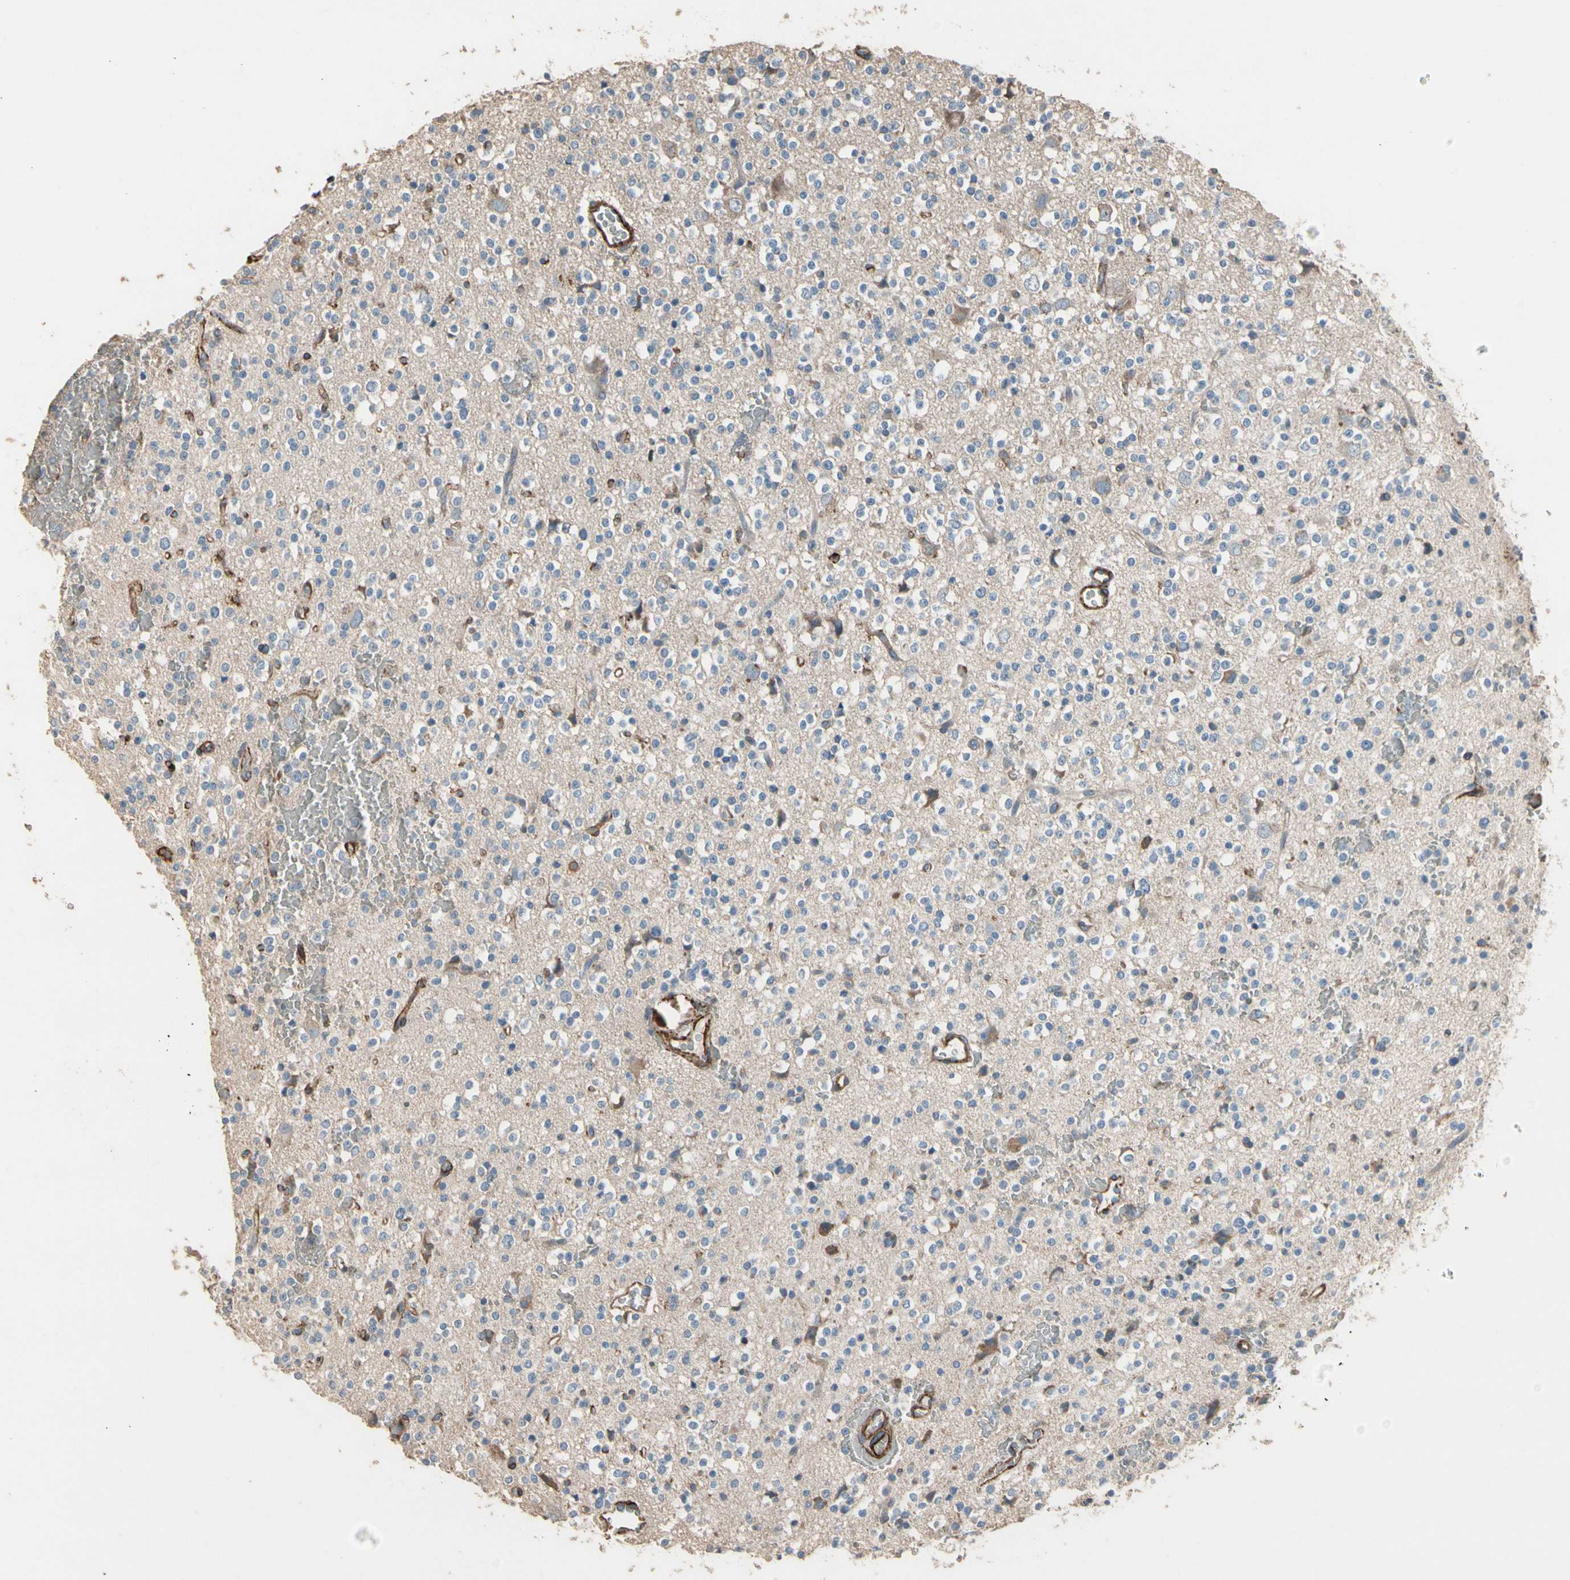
{"staining": {"intensity": "moderate", "quantity": "<25%", "location": "cytoplasmic/membranous"}, "tissue": "glioma", "cell_type": "Tumor cells", "image_type": "cancer", "snomed": [{"axis": "morphology", "description": "Glioma, malignant, High grade"}, {"axis": "topography", "description": "Brain"}], "caption": "There is low levels of moderate cytoplasmic/membranous expression in tumor cells of malignant glioma (high-grade), as demonstrated by immunohistochemical staining (brown color).", "gene": "SUSD2", "patient": {"sex": "male", "age": 47}}